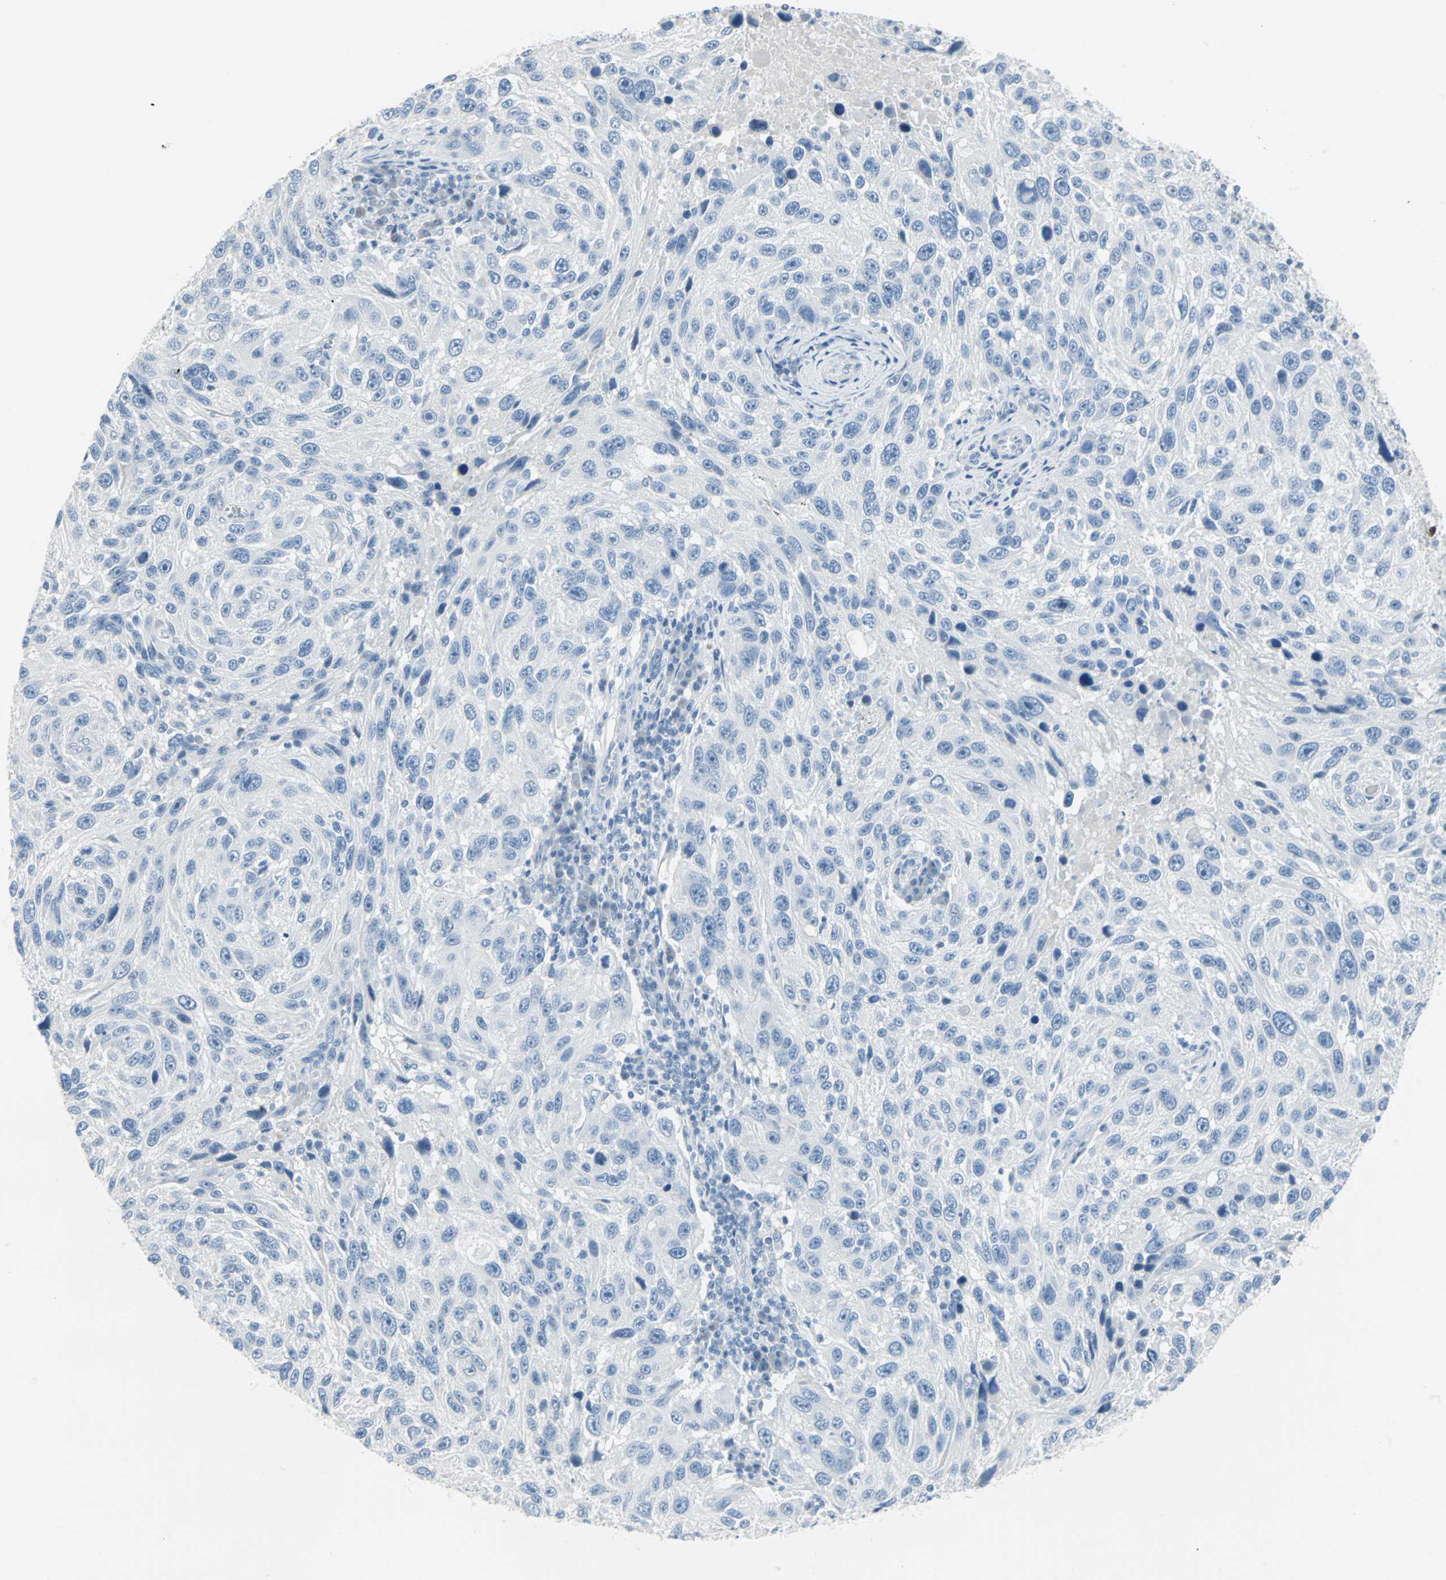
{"staining": {"intensity": "negative", "quantity": "none", "location": "none"}, "tissue": "melanoma", "cell_type": "Tumor cells", "image_type": "cancer", "snomed": [{"axis": "morphology", "description": "Malignant melanoma, NOS"}, {"axis": "topography", "description": "Skin"}], "caption": "High magnification brightfield microscopy of melanoma stained with DAB (3,3'-diaminobenzidine) (brown) and counterstained with hematoxylin (blue): tumor cells show no significant staining.", "gene": "STX1A", "patient": {"sex": "male", "age": 53}}